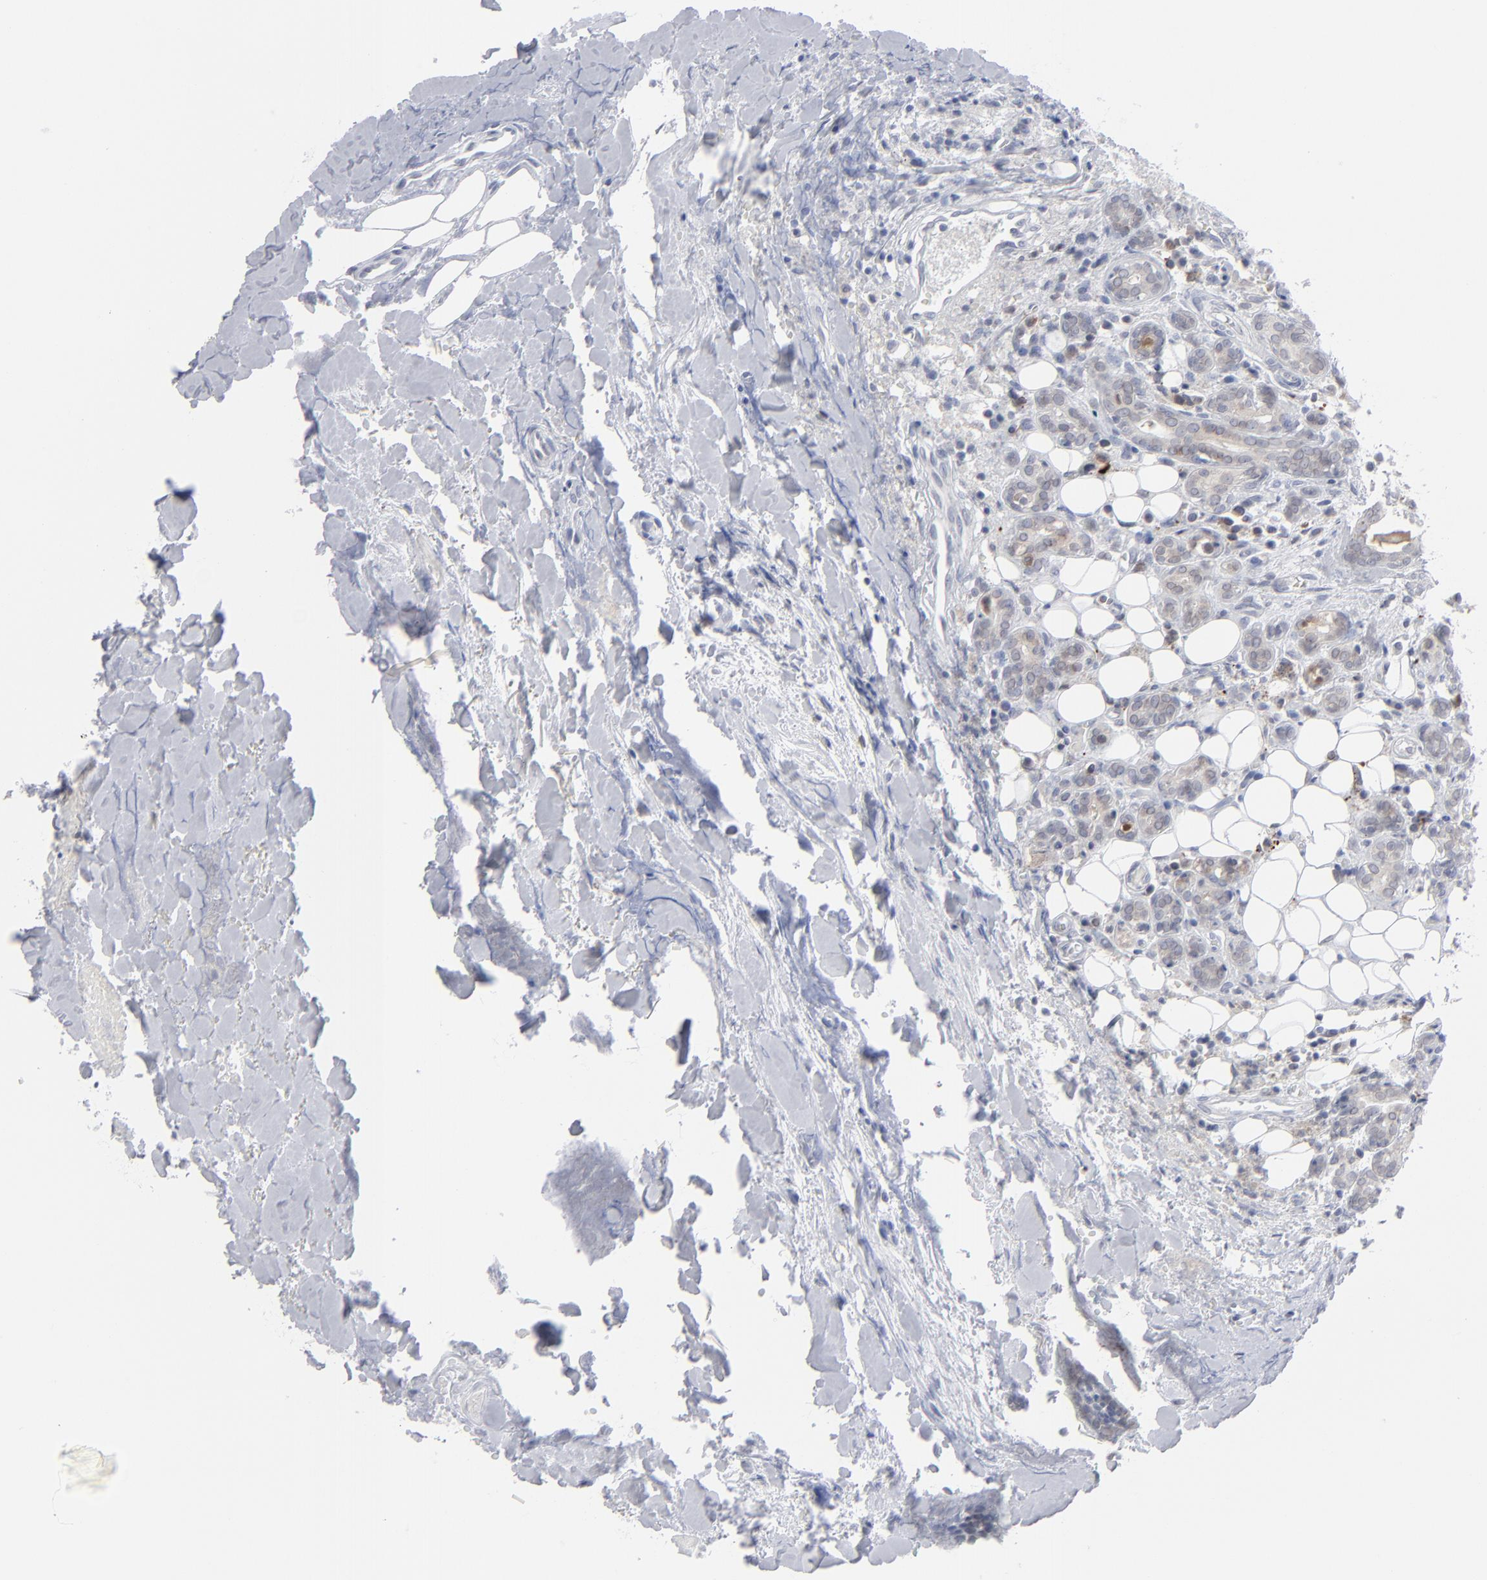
{"staining": {"intensity": "negative", "quantity": "none", "location": "none"}, "tissue": "head and neck cancer", "cell_type": "Tumor cells", "image_type": "cancer", "snomed": [{"axis": "morphology", "description": "Squamous cell carcinoma, NOS"}, {"axis": "topography", "description": "Salivary gland"}, {"axis": "topography", "description": "Head-Neck"}], "caption": "IHC of human head and neck cancer (squamous cell carcinoma) displays no staining in tumor cells. (DAB (3,3'-diaminobenzidine) immunohistochemistry (IHC) visualized using brightfield microscopy, high magnification).", "gene": "NUP88", "patient": {"sex": "male", "age": 70}}